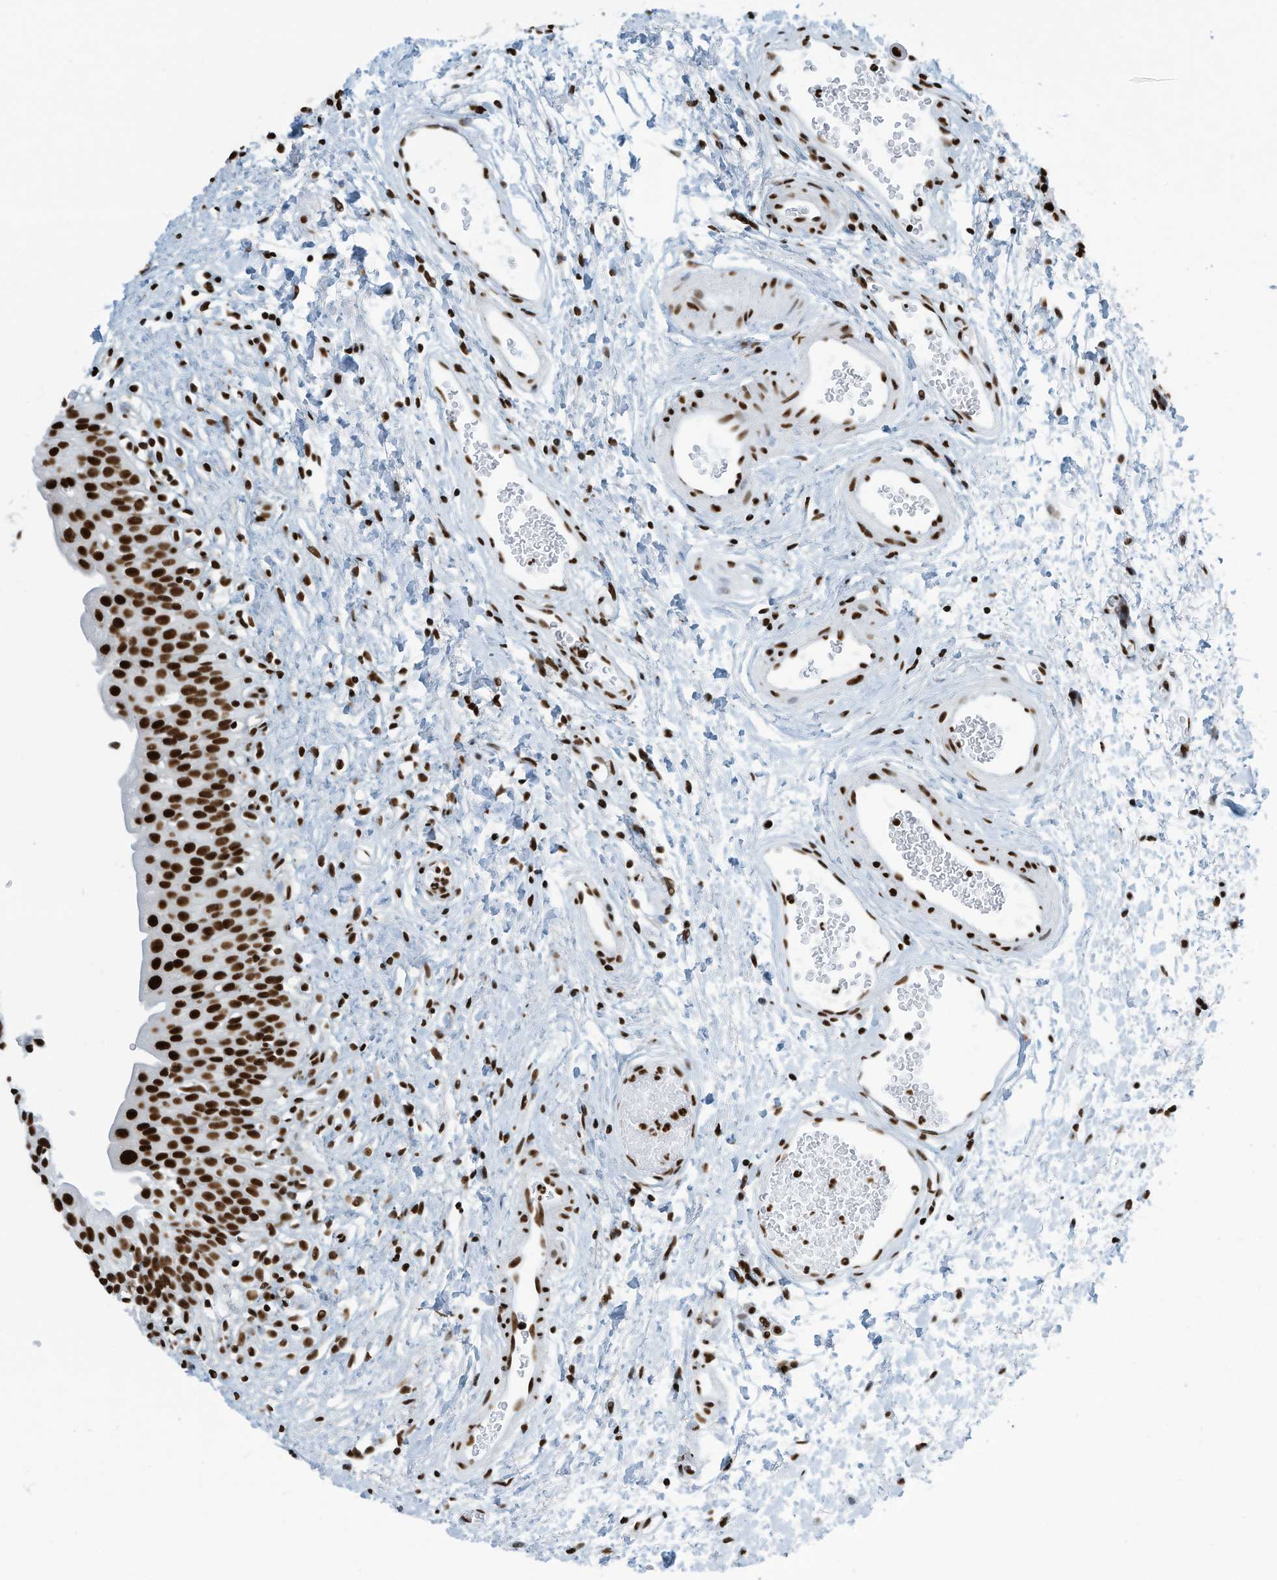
{"staining": {"intensity": "strong", "quantity": ">75%", "location": "nuclear"}, "tissue": "urinary bladder", "cell_type": "Urothelial cells", "image_type": "normal", "snomed": [{"axis": "morphology", "description": "Normal tissue, NOS"}, {"axis": "topography", "description": "Urinary bladder"}], "caption": "A high-resolution photomicrograph shows IHC staining of normal urinary bladder, which demonstrates strong nuclear positivity in approximately >75% of urothelial cells. (brown staining indicates protein expression, while blue staining denotes nuclei).", "gene": "ENSG00000257390", "patient": {"sex": "male", "age": 51}}